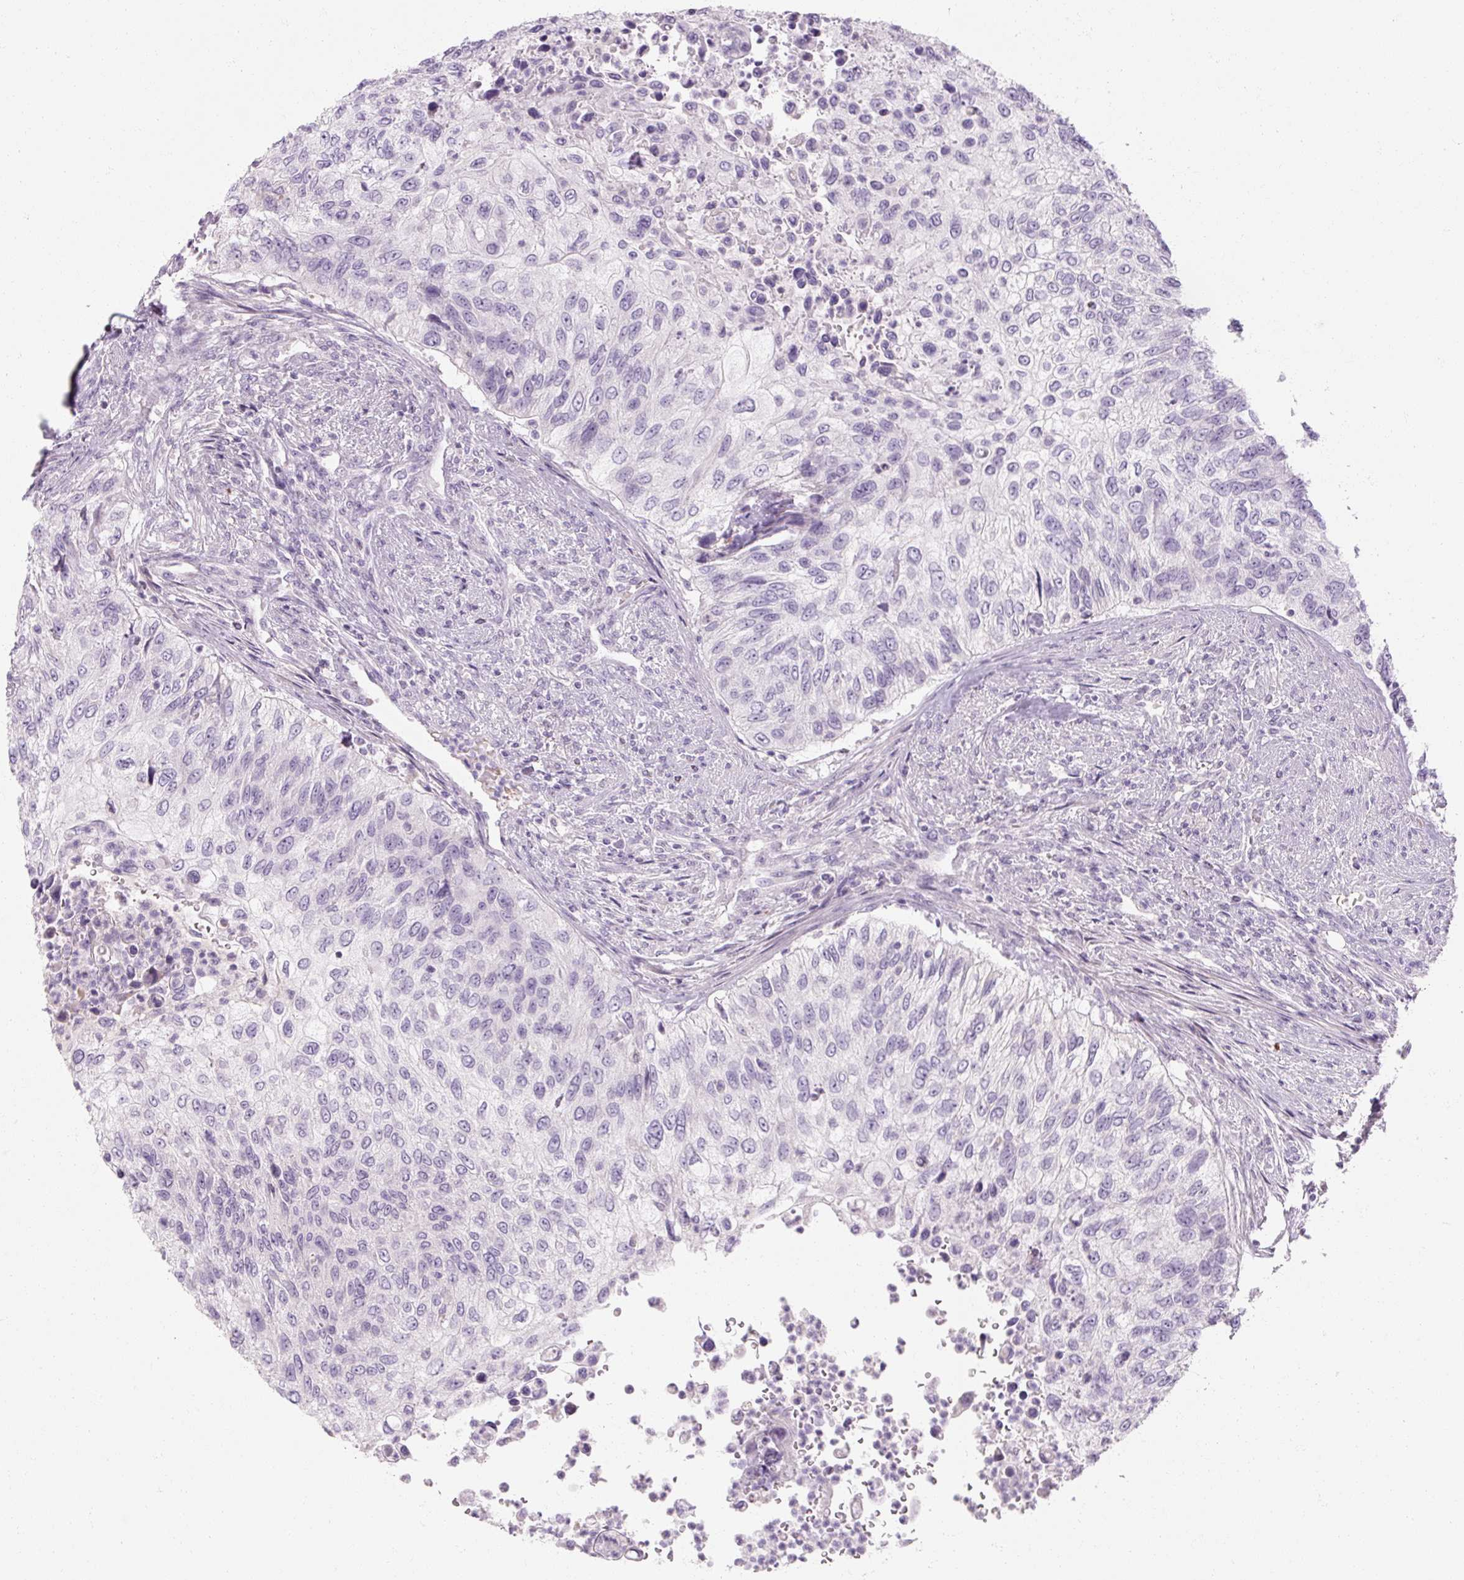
{"staining": {"intensity": "negative", "quantity": "none", "location": "none"}, "tissue": "urothelial cancer", "cell_type": "Tumor cells", "image_type": "cancer", "snomed": [{"axis": "morphology", "description": "Urothelial carcinoma, High grade"}, {"axis": "topography", "description": "Urinary bladder"}], "caption": "A micrograph of urothelial cancer stained for a protein displays no brown staining in tumor cells.", "gene": "NFE2L3", "patient": {"sex": "female", "age": 60}}